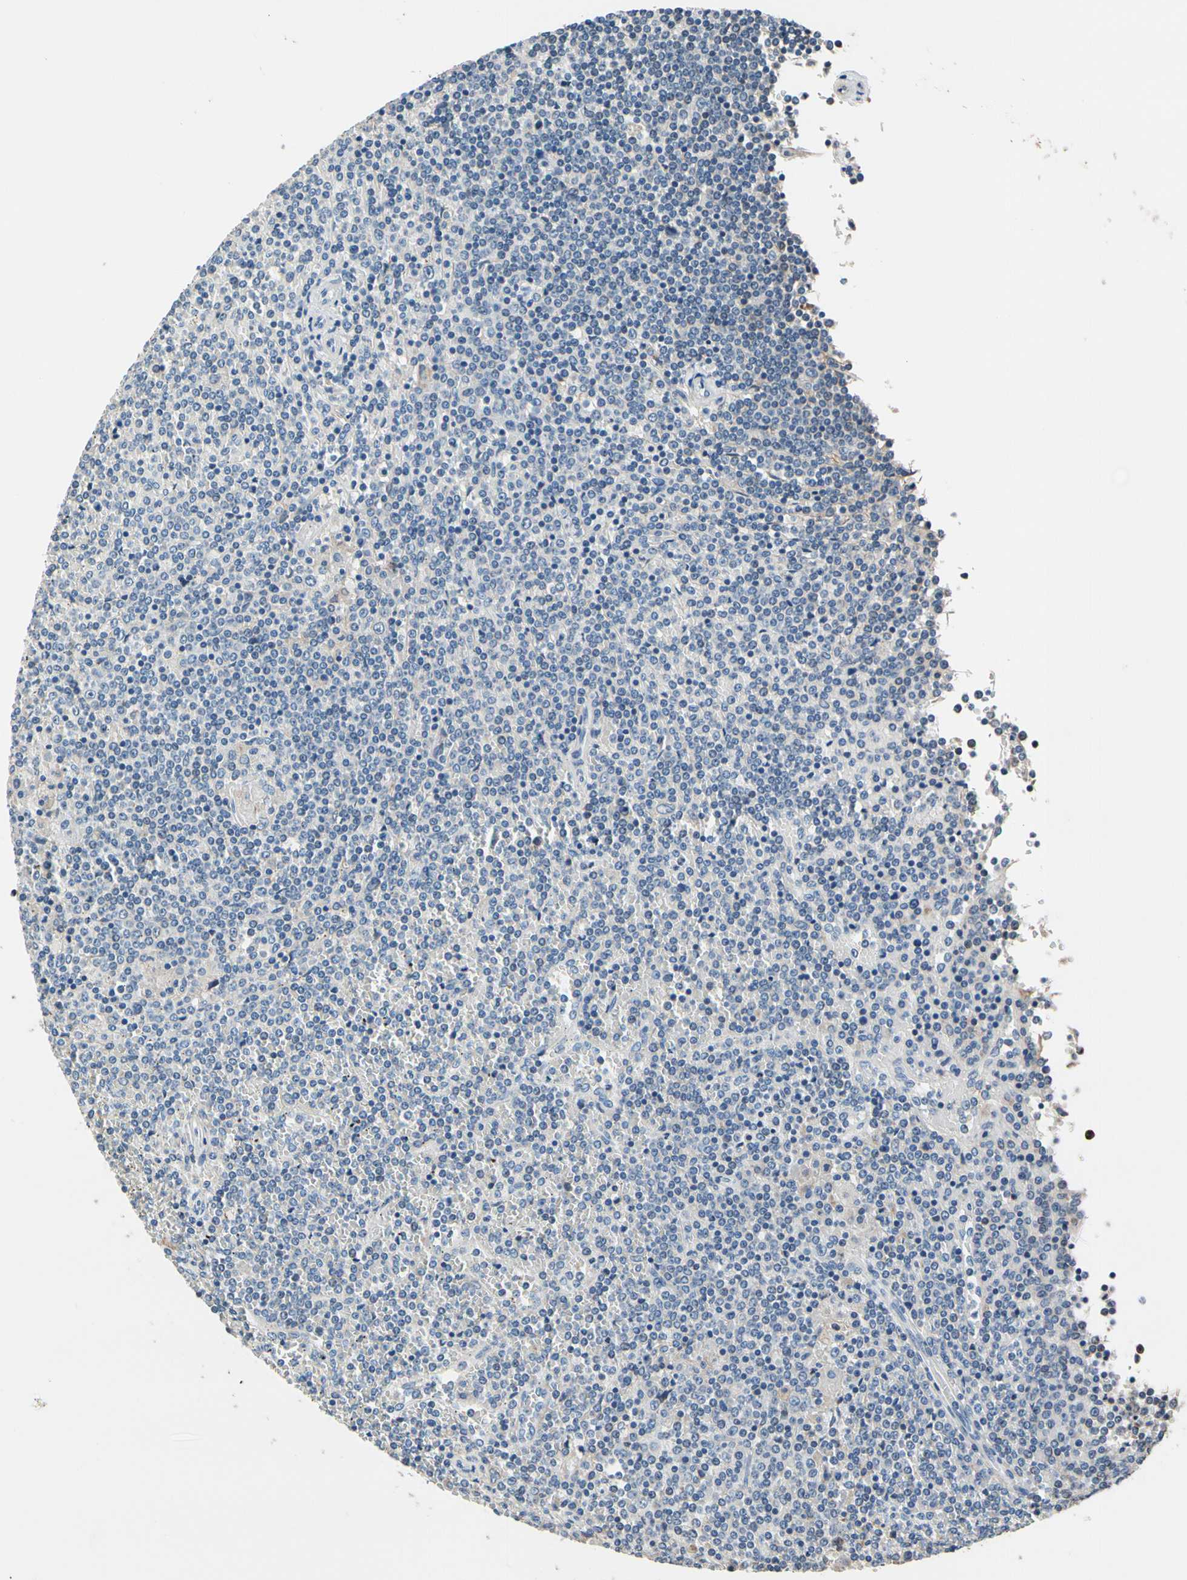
{"staining": {"intensity": "negative", "quantity": "none", "location": "none"}, "tissue": "lymphoma", "cell_type": "Tumor cells", "image_type": "cancer", "snomed": [{"axis": "morphology", "description": "Malignant lymphoma, non-Hodgkin's type, Low grade"}, {"axis": "topography", "description": "Spleen"}], "caption": "Image shows no significant protein staining in tumor cells of malignant lymphoma, non-Hodgkin's type (low-grade).", "gene": "TMEM176A", "patient": {"sex": "female", "age": 19}}